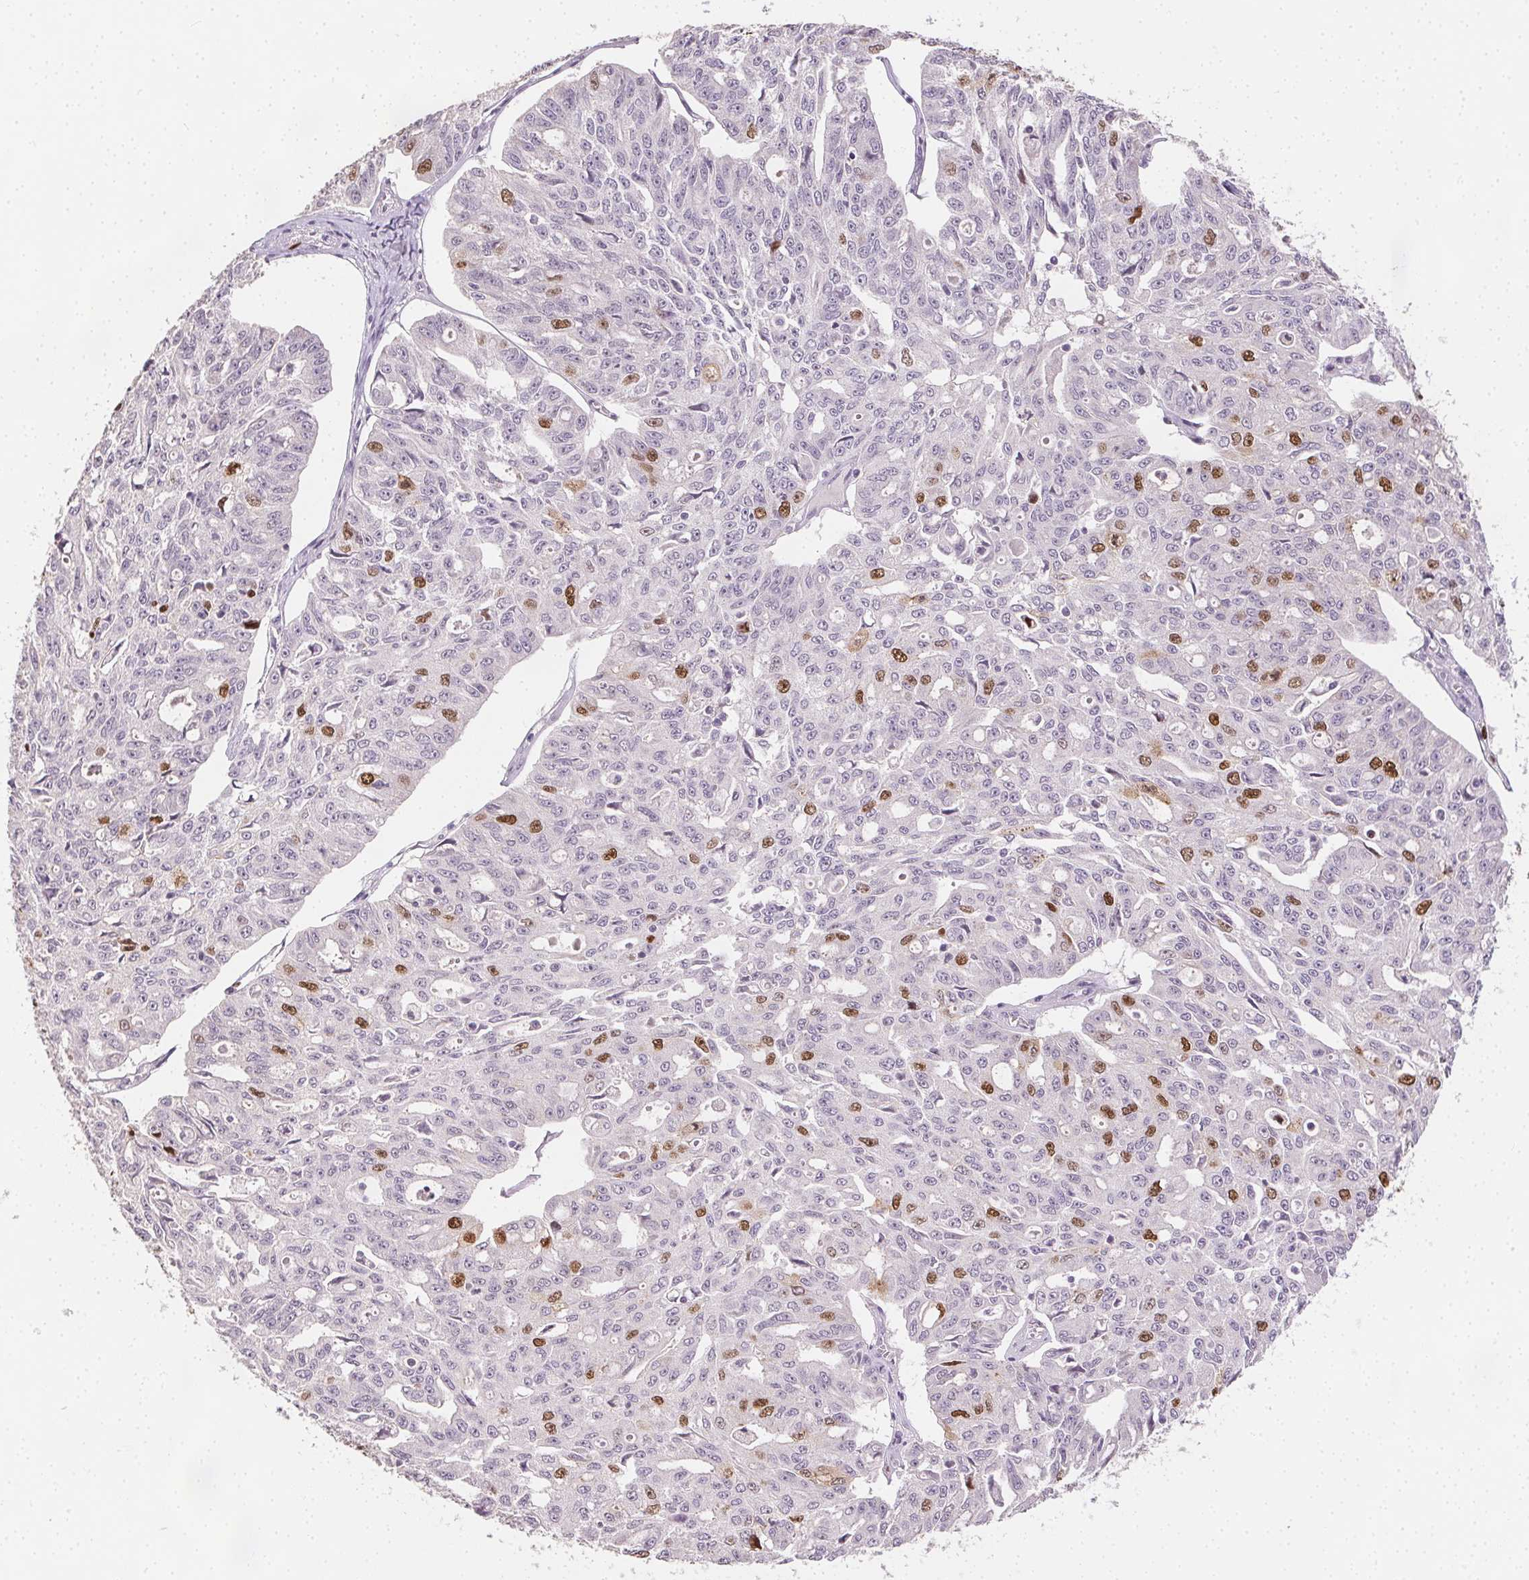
{"staining": {"intensity": "moderate", "quantity": "<25%", "location": "nuclear"}, "tissue": "ovarian cancer", "cell_type": "Tumor cells", "image_type": "cancer", "snomed": [{"axis": "morphology", "description": "Carcinoma, endometroid"}, {"axis": "topography", "description": "Ovary"}], "caption": "A photomicrograph showing moderate nuclear staining in about <25% of tumor cells in ovarian cancer (endometroid carcinoma), as visualized by brown immunohistochemical staining.", "gene": "ANLN", "patient": {"sex": "female", "age": 65}}